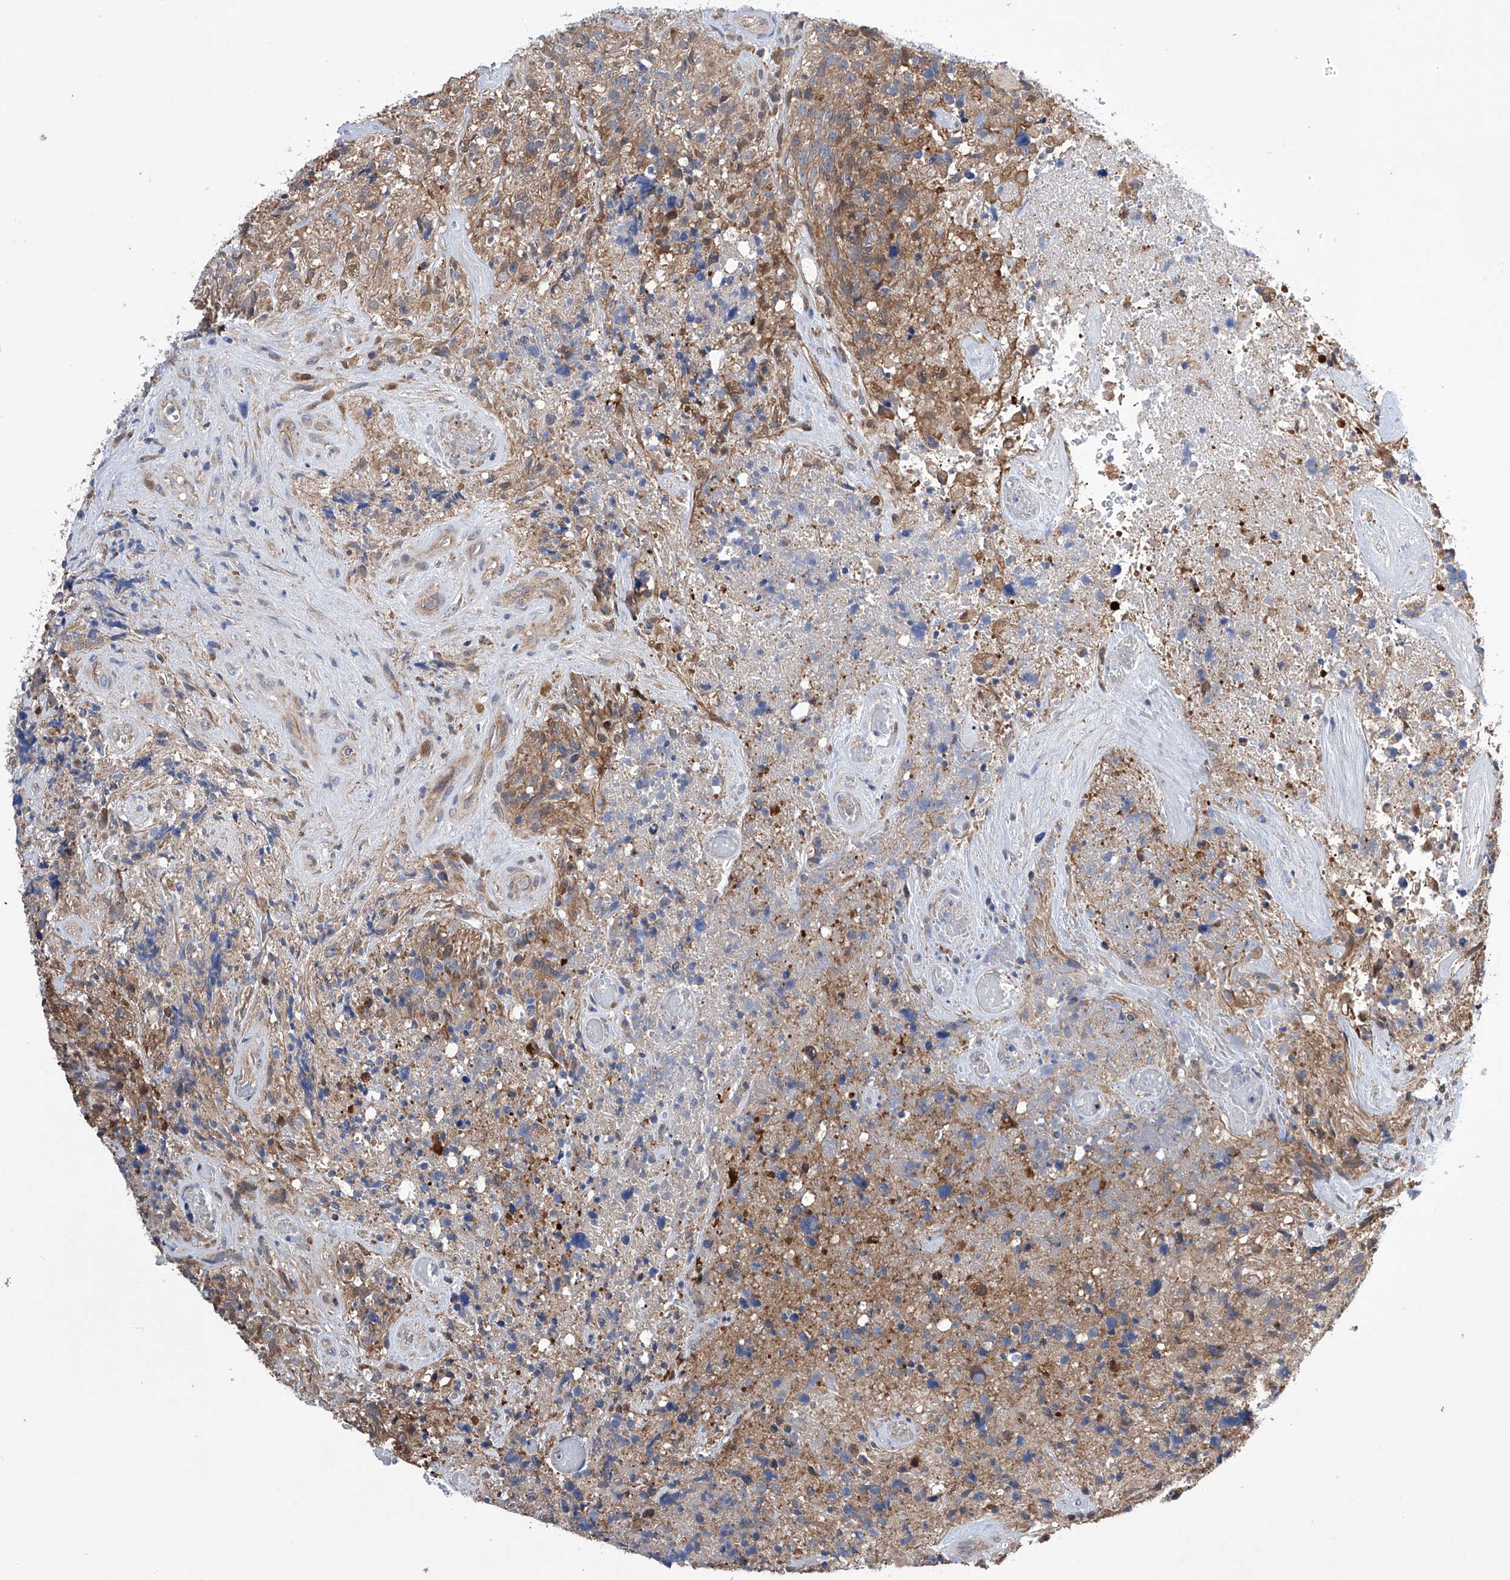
{"staining": {"intensity": "moderate", "quantity": "<25%", "location": "cytoplasmic/membranous"}, "tissue": "glioma", "cell_type": "Tumor cells", "image_type": "cancer", "snomed": [{"axis": "morphology", "description": "Glioma, malignant, High grade"}, {"axis": "topography", "description": "Brain"}], "caption": "DAB immunohistochemical staining of malignant glioma (high-grade) shows moderate cytoplasmic/membranous protein positivity in approximately <25% of tumor cells.", "gene": "SPATA20", "patient": {"sex": "male", "age": 69}}